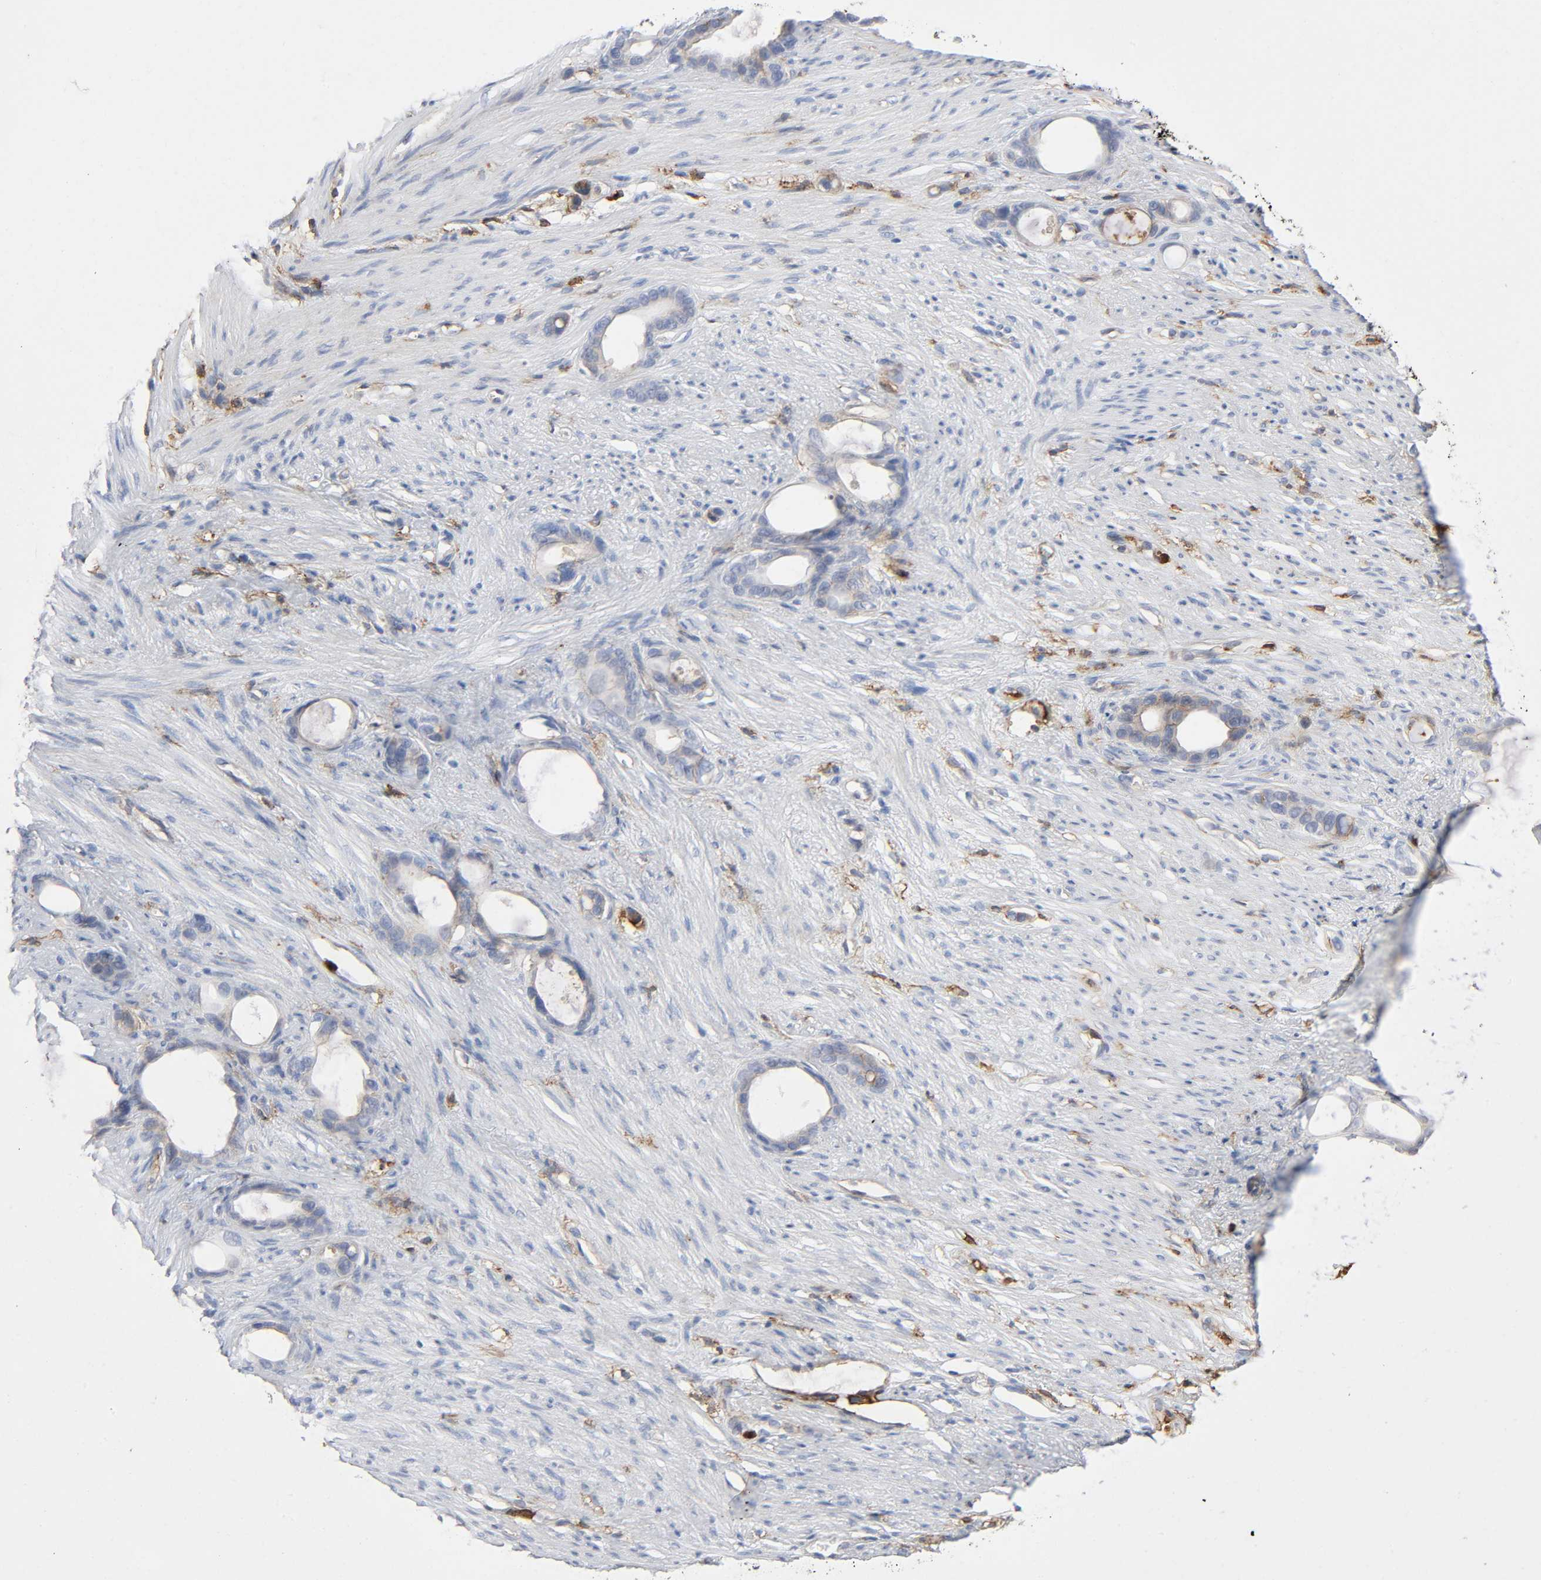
{"staining": {"intensity": "negative", "quantity": "none", "location": "none"}, "tissue": "stomach cancer", "cell_type": "Tumor cells", "image_type": "cancer", "snomed": [{"axis": "morphology", "description": "Adenocarcinoma, NOS"}, {"axis": "topography", "description": "Stomach"}], "caption": "A photomicrograph of human stomach cancer is negative for staining in tumor cells.", "gene": "LYN", "patient": {"sex": "female", "age": 75}}